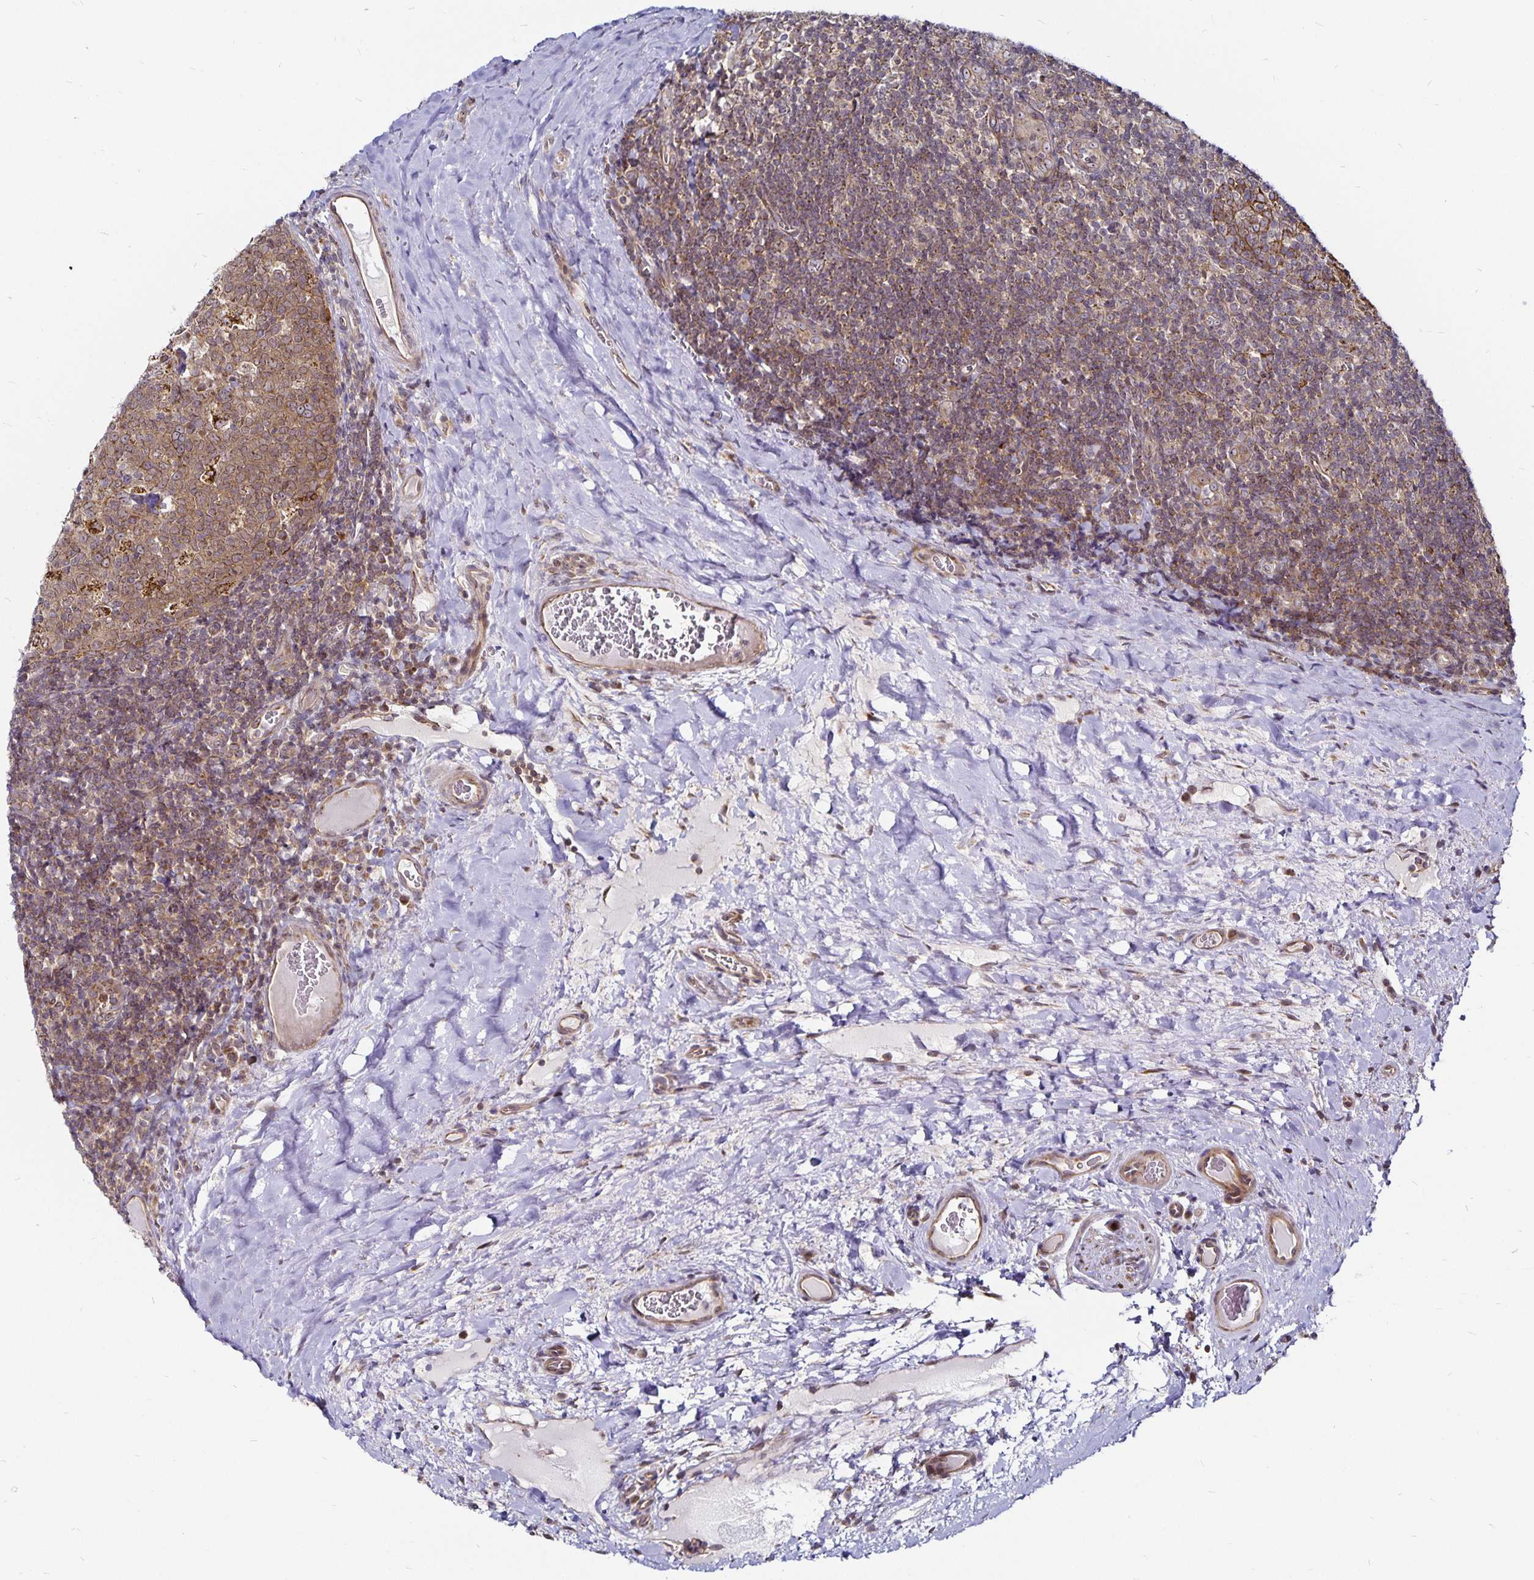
{"staining": {"intensity": "moderate", "quantity": "25%-75%", "location": "cytoplasmic/membranous"}, "tissue": "tonsil", "cell_type": "Germinal center cells", "image_type": "normal", "snomed": [{"axis": "morphology", "description": "Normal tissue, NOS"}, {"axis": "morphology", "description": "Inflammation, NOS"}, {"axis": "topography", "description": "Tonsil"}], "caption": "Tonsil stained with immunohistochemistry (IHC) exhibits moderate cytoplasmic/membranous staining in about 25%-75% of germinal center cells.", "gene": "CYP27A1", "patient": {"sex": "female", "age": 31}}